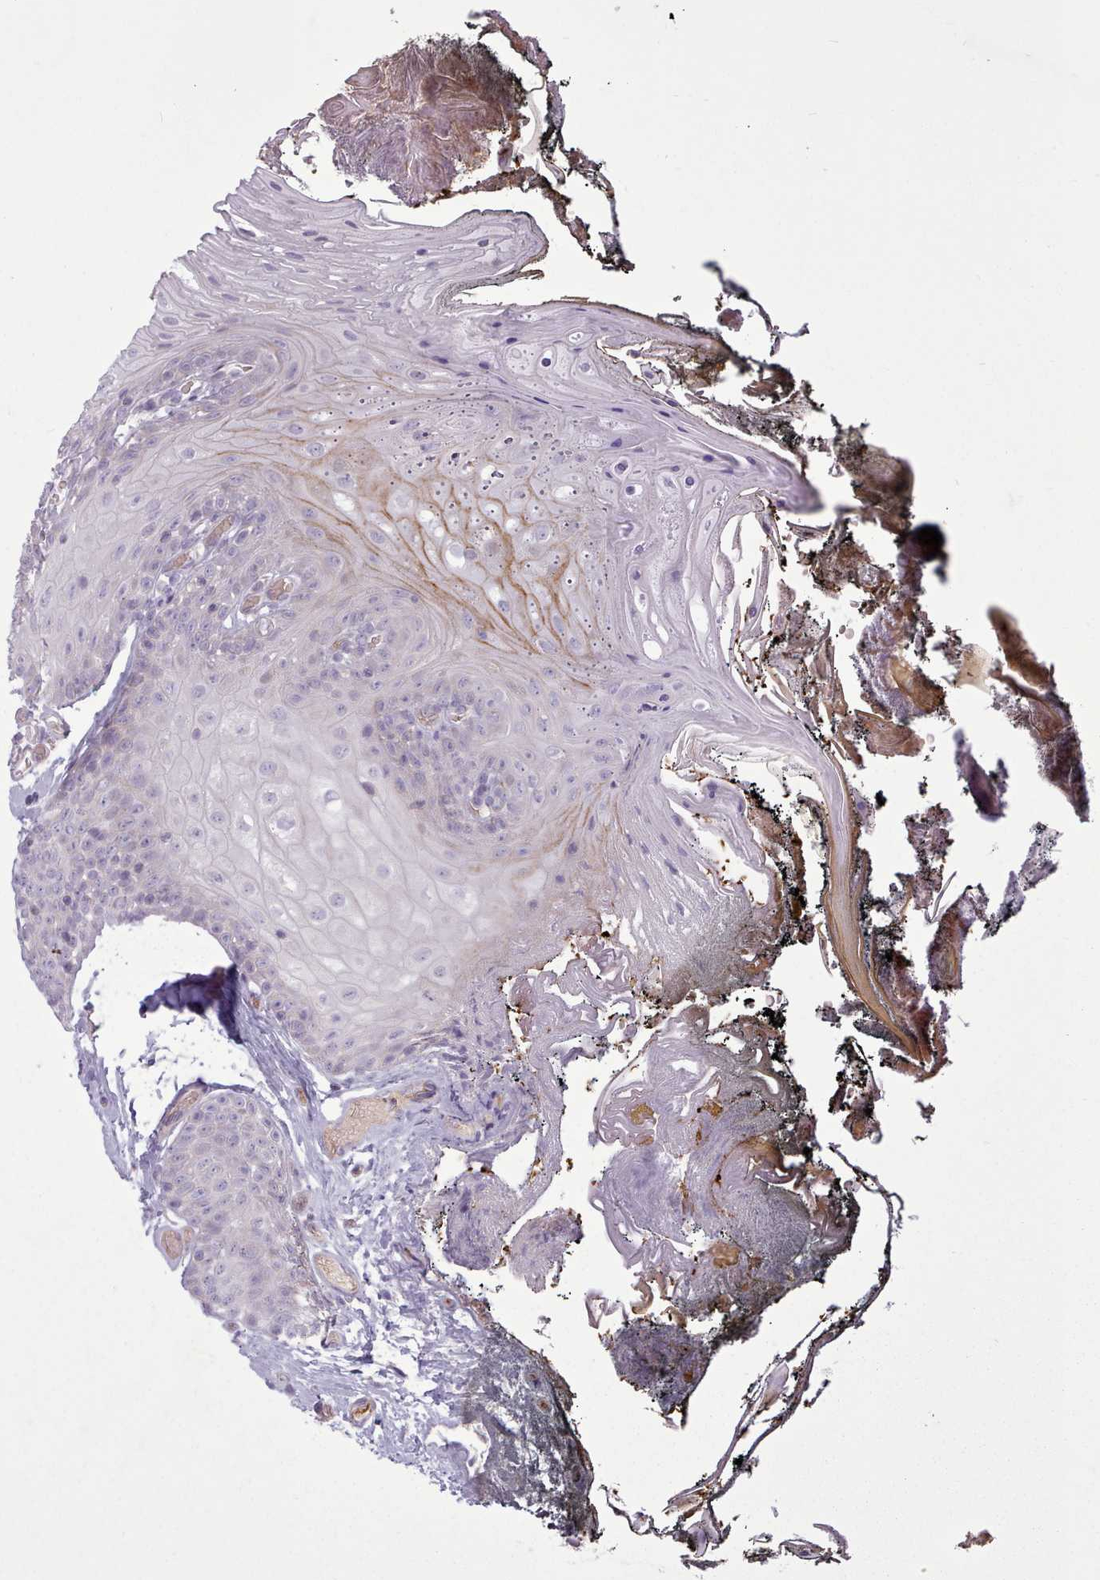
{"staining": {"intensity": "moderate", "quantity": "<25%", "location": "cytoplasmic/membranous"}, "tissue": "oral mucosa", "cell_type": "Squamous epithelial cells", "image_type": "normal", "snomed": [{"axis": "morphology", "description": "Normal tissue, NOS"}, {"axis": "morphology", "description": "Squamous cell carcinoma, NOS"}, {"axis": "topography", "description": "Oral tissue"}, {"axis": "topography", "description": "Head-Neck"}], "caption": "Oral mucosa stained for a protein (brown) demonstrates moderate cytoplasmic/membranous positive expression in approximately <25% of squamous epithelial cells.", "gene": "AVL9", "patient": {"sex": "female", "age": 81}}